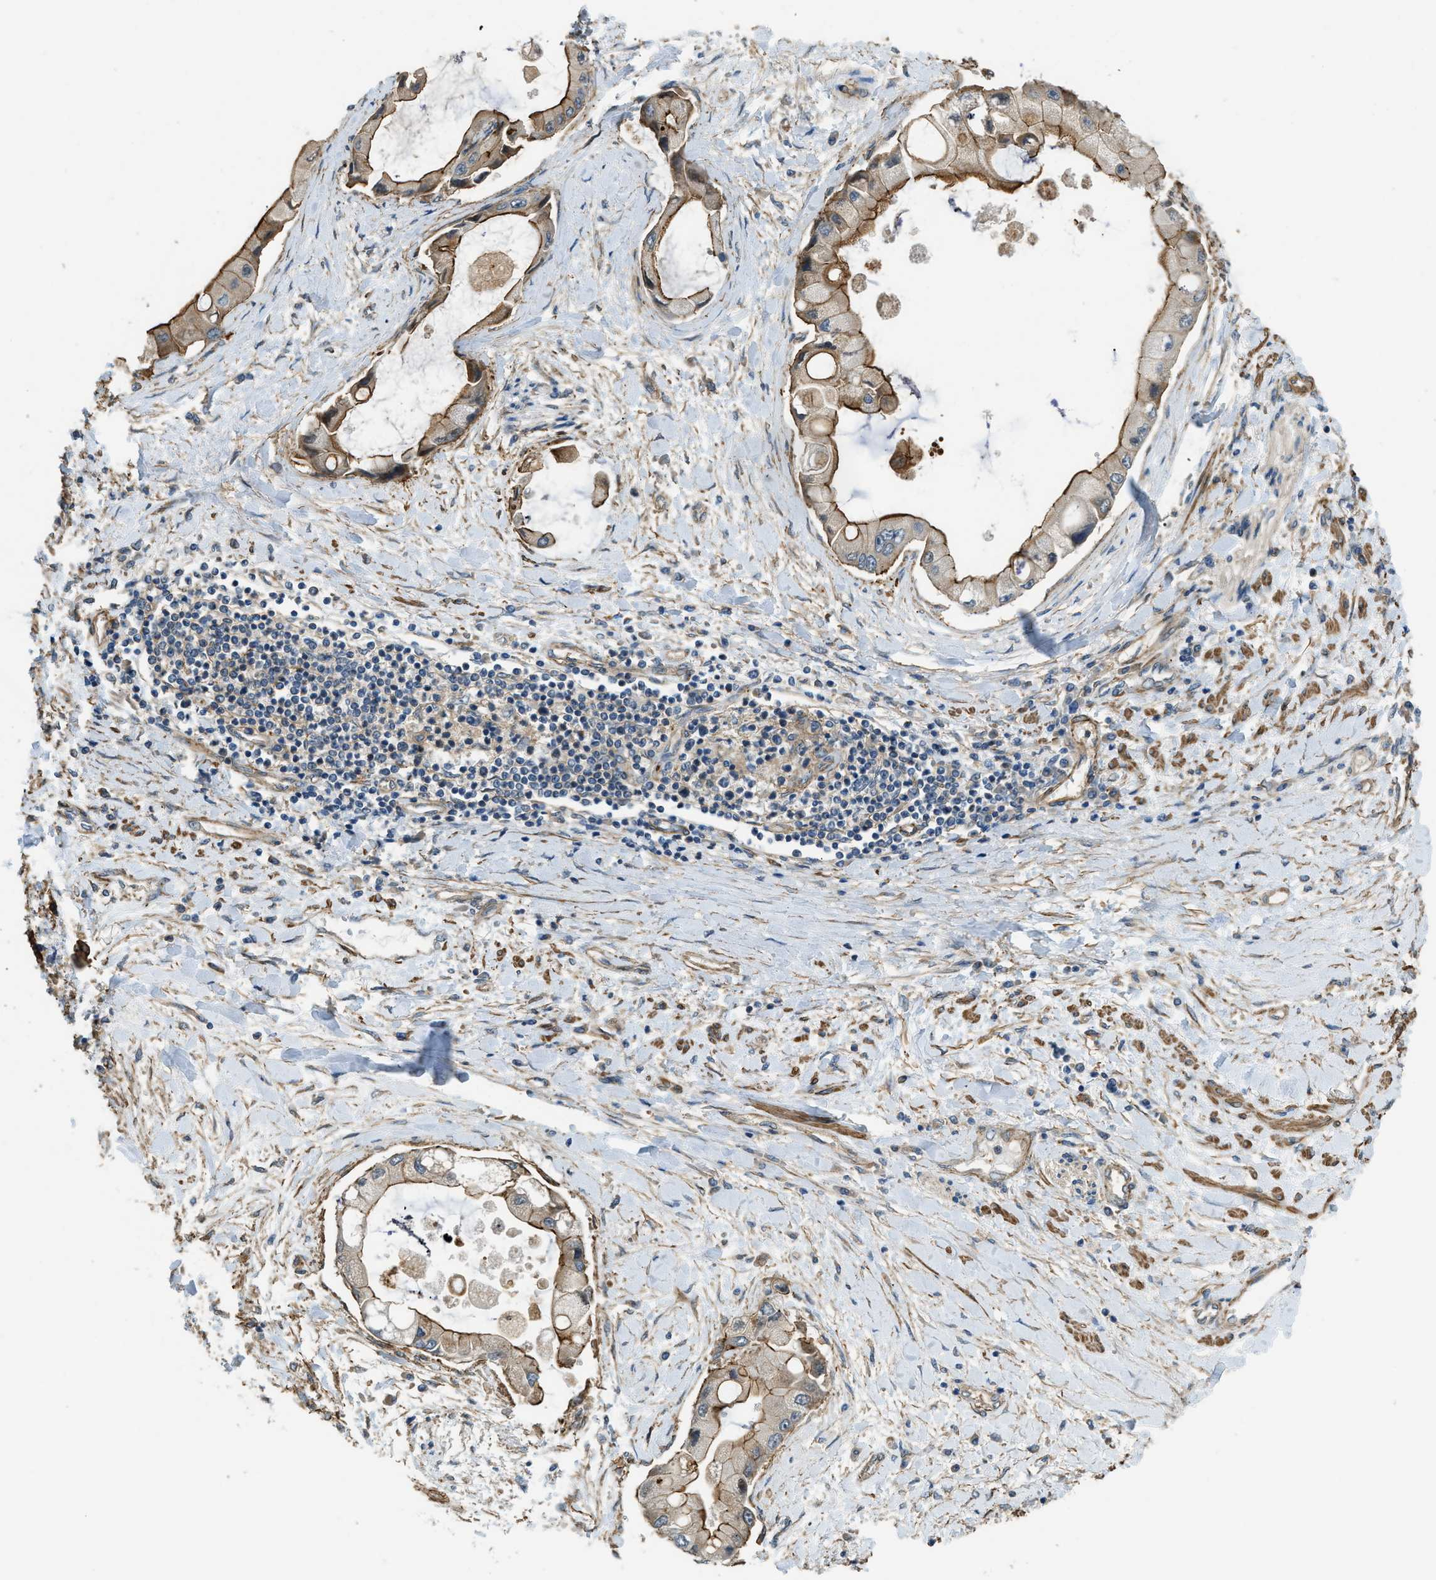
{"staining": {"intensity": "moderate", "quantity": ">75%", "location": "cytoplasmic/membranous"}, "tissue": "liver cancer", "cell_type": "Tumor cells", "image_type": "cancer", "snomed": [{"axis": "morphology", "description": "Cholangiocarcinoma"}, {"axis": "topography", "description": "Liver"}], "caption": "Protein analysis of liver cholangiocarcinoma tissue reveals moderate cytoplasmic/membranous positivity in approximately >75% of tumor cells.", "gene": "CGN", "patient": {"sex": "male", "age": 50}}